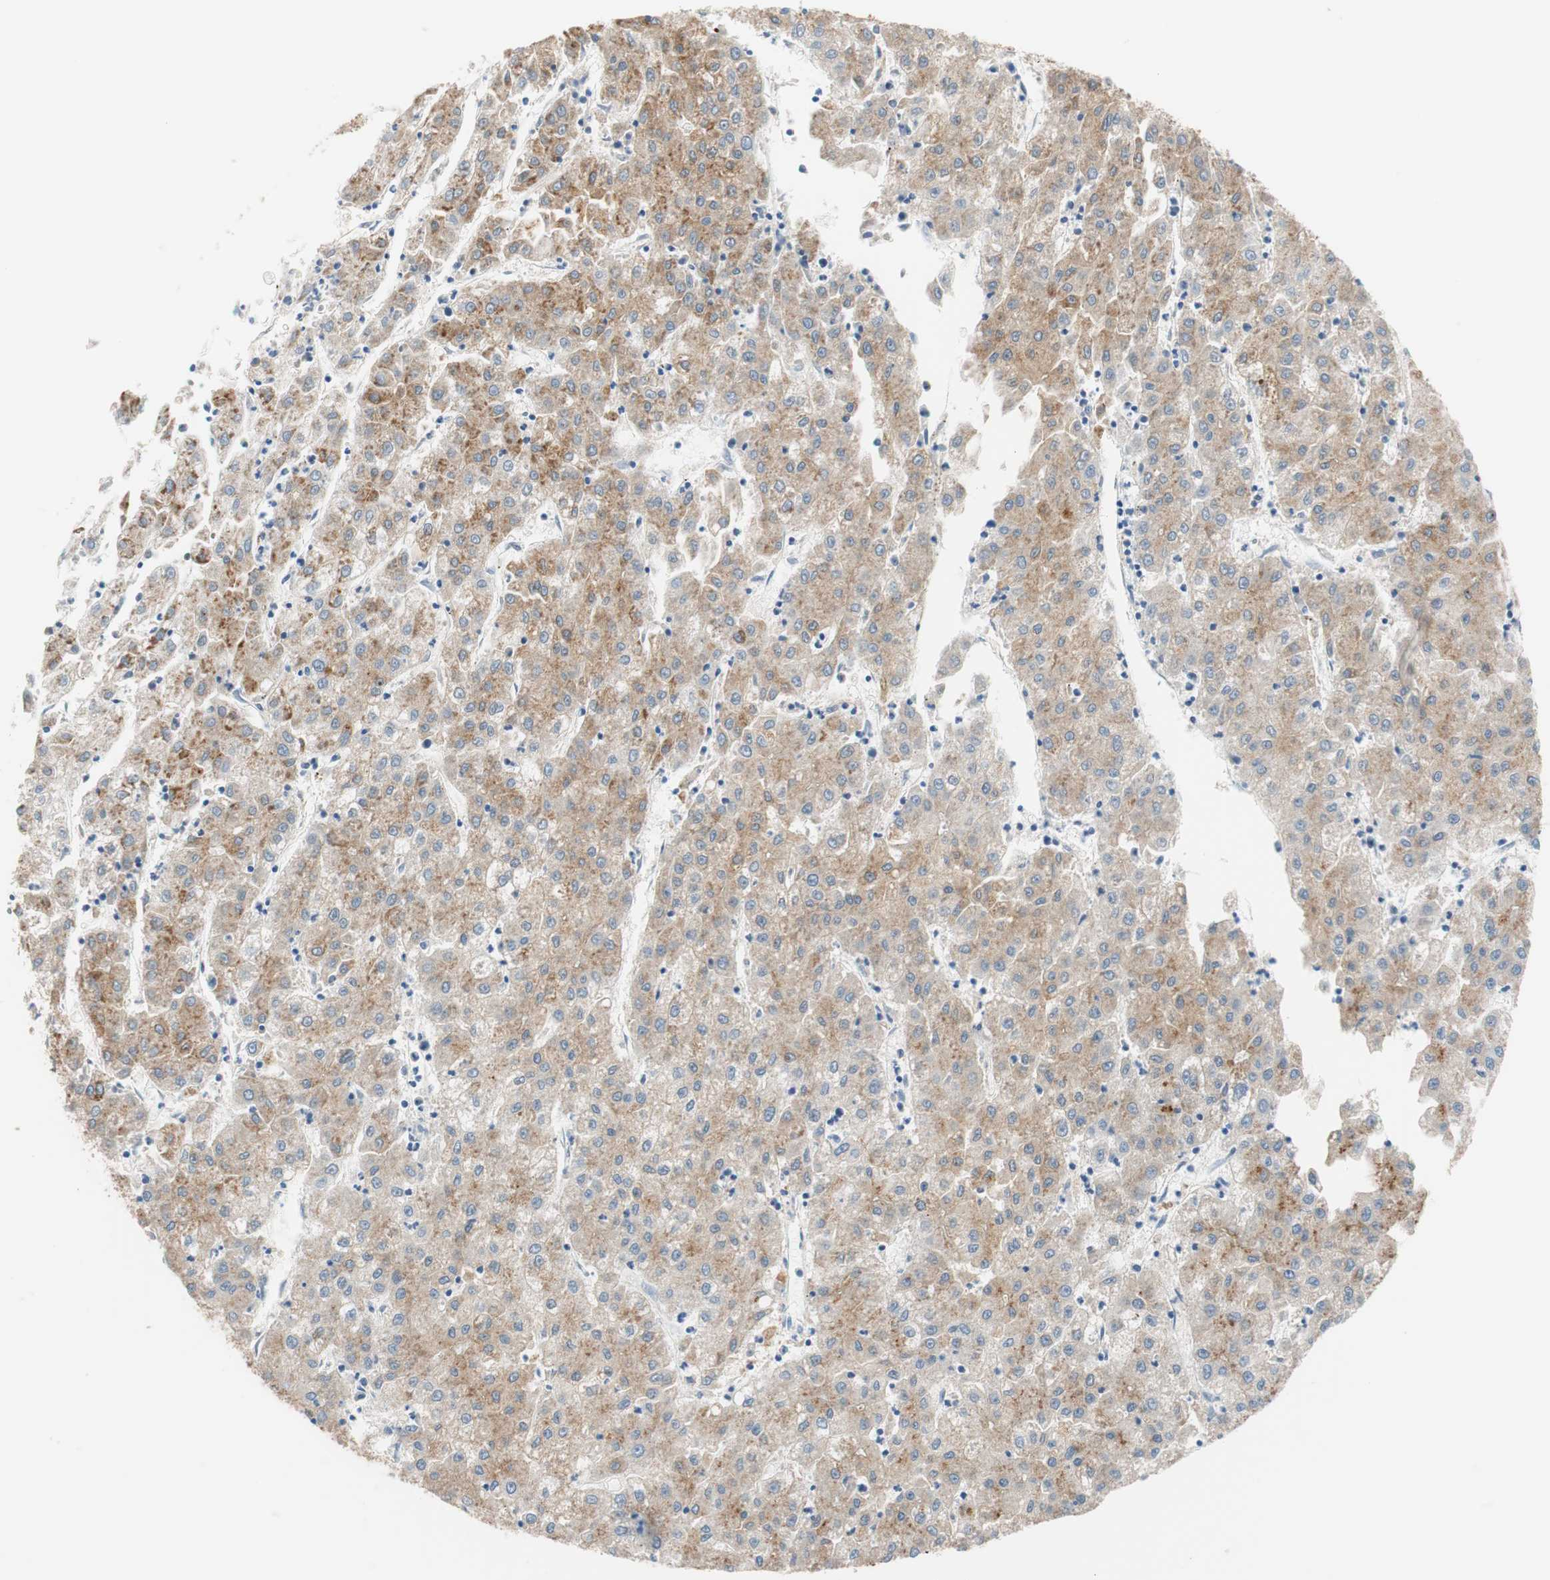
{"staining": {"intensity": "moderate", "quantity": ">75%", "location": "cytoplasmic/membranous"}, "tissue": "liver cancer", "cell_type": "Tumor cells", "image_type": "cancer", "snomed": [{"axis": "morphology", "description": "Carcinoma, Hepatocellular, NOS"}, {"axis": "topography", "description": "Liver"}], "caption": "Liver cancer stained for a protein (brown) exhibits moderate cytoplasmic/membranous positive expression in about >75% of tumor cells.", "gene": "RBP4", "patient": {"sex": "male", "age": 72}}